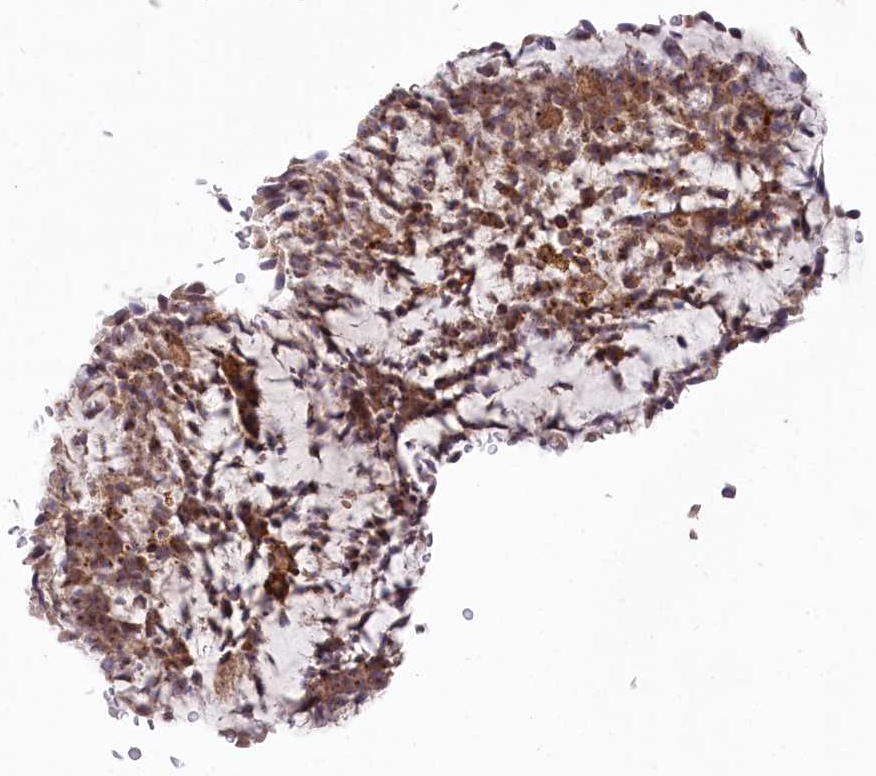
{"staining": {"intensity": "moderate", "quantity": ">75%", "location": "cytoplasmic/membranous"}, "tissue": "bronchus", "cell_type": "Respiratory epithelial cells", "image_type": "normal", "snomed": [{"axis": "morphology", "description": "Normal tissue, NOS"}, {"axis": "topography", "description": "Cartilage tissue"}, {"axis": "topography", "description": "Bronchus"}], "caption": "A high-resolution histopathology image shows immunohistochemistry (IHC) staining of benign bronchus, which displays moderate cytoplasmic/membranous staining in about >75% of respiratory epithelial cells.", "gene": "PPP1R21", "patient": {"sex": "female", "age": 73}}